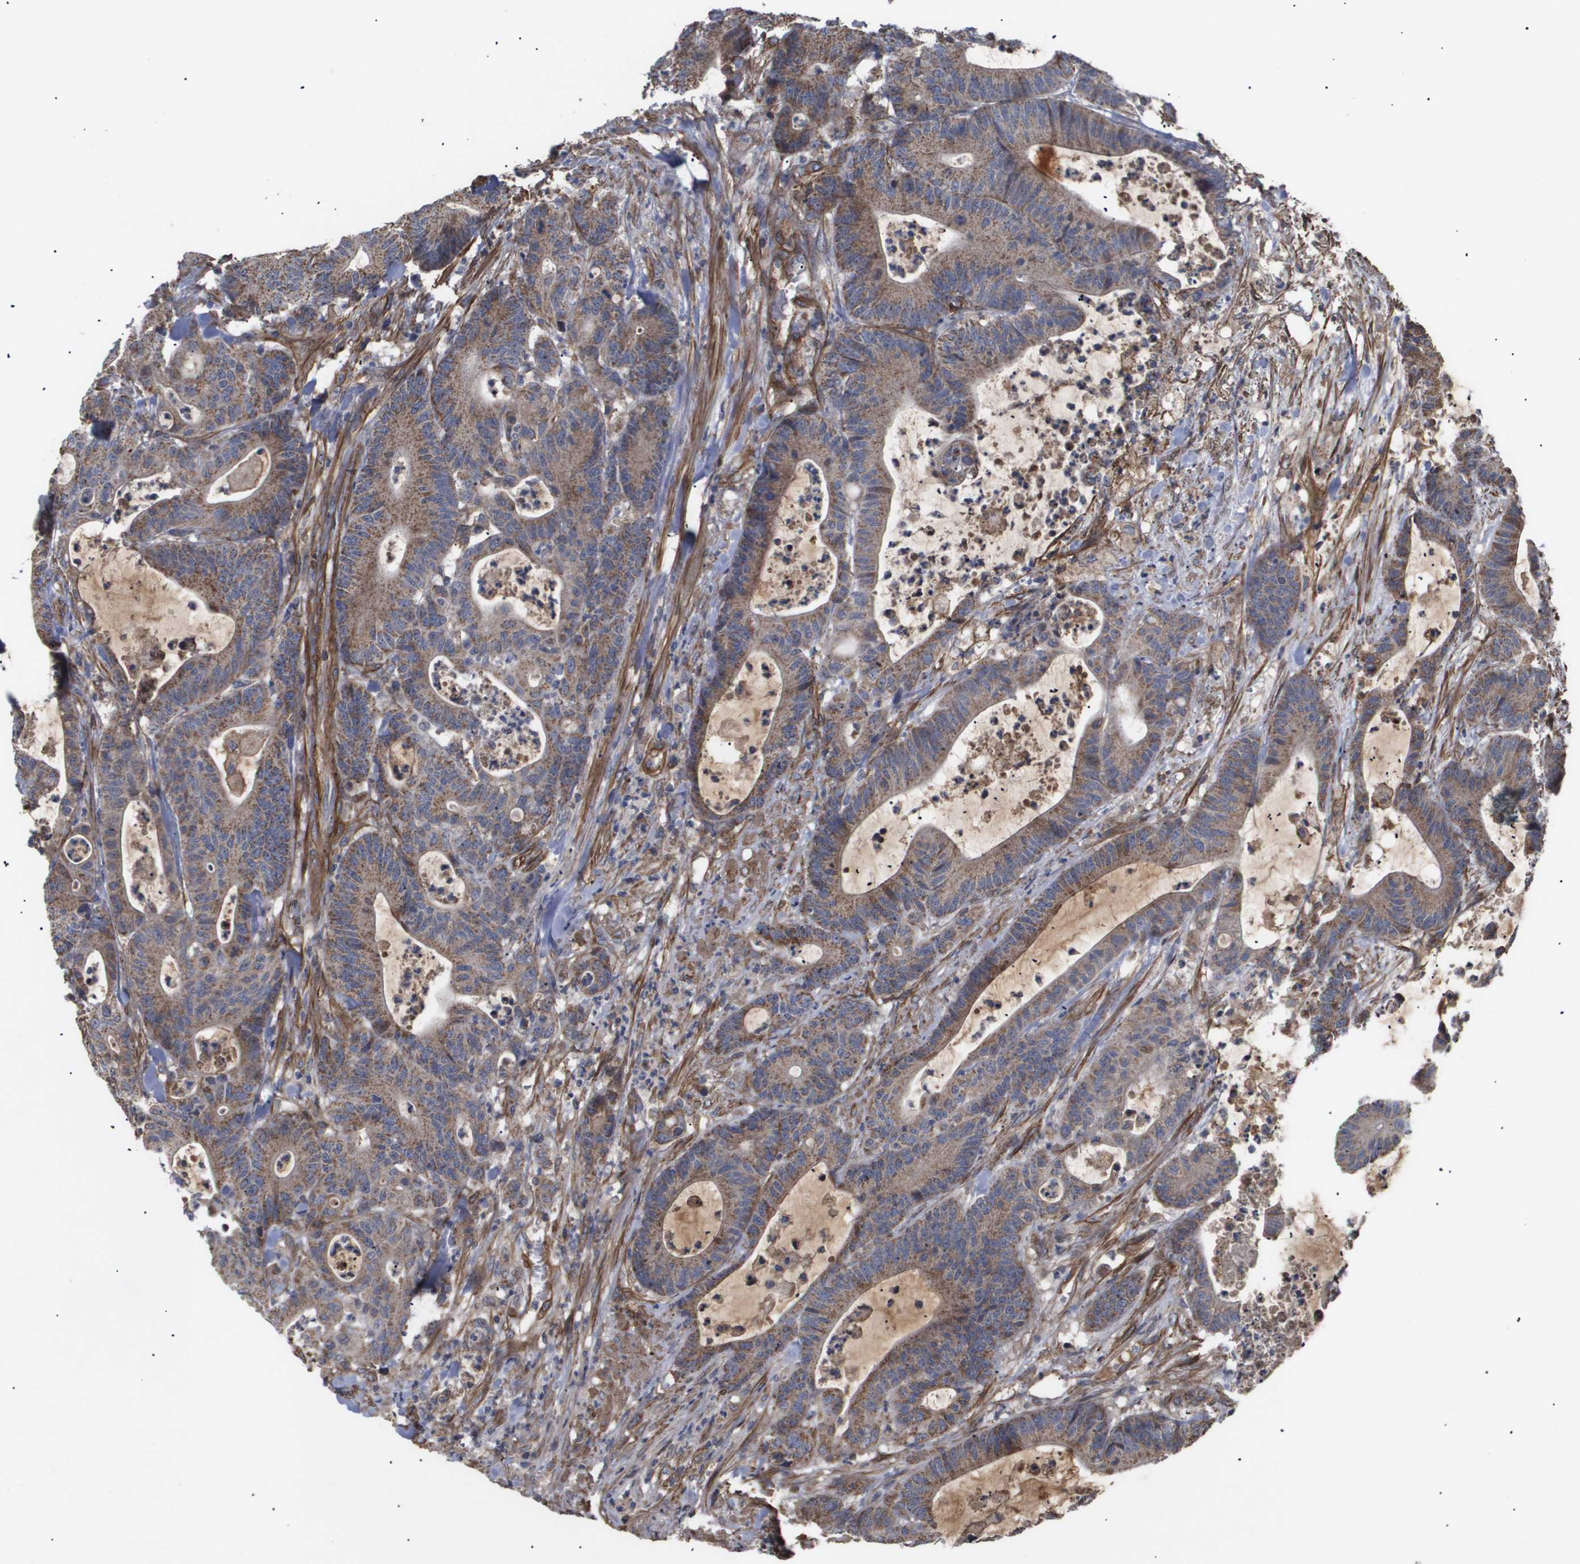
{"staining": {"intensity": "moderate", "quantity": ">75%", "location": "cytoplasmic/membranous"}, "tissue": "colorectal cancer", "cell_type": "Tumor cells", "image_type": "cancer", "snomed": [{"axis": "morphology", "description": "Adenocarcinoma, NOS"}, {"axis": "topography", "description": "Colon"}], "caption": "Immunohistochemical staining of human colorectal cancer (adenocarcinoma) displays moderate cytoplasmic/membranous protein expression in approximately >75% of tumor cells.", "gene": "TNS1", "patient": {"sex": "female", "age": 84}}